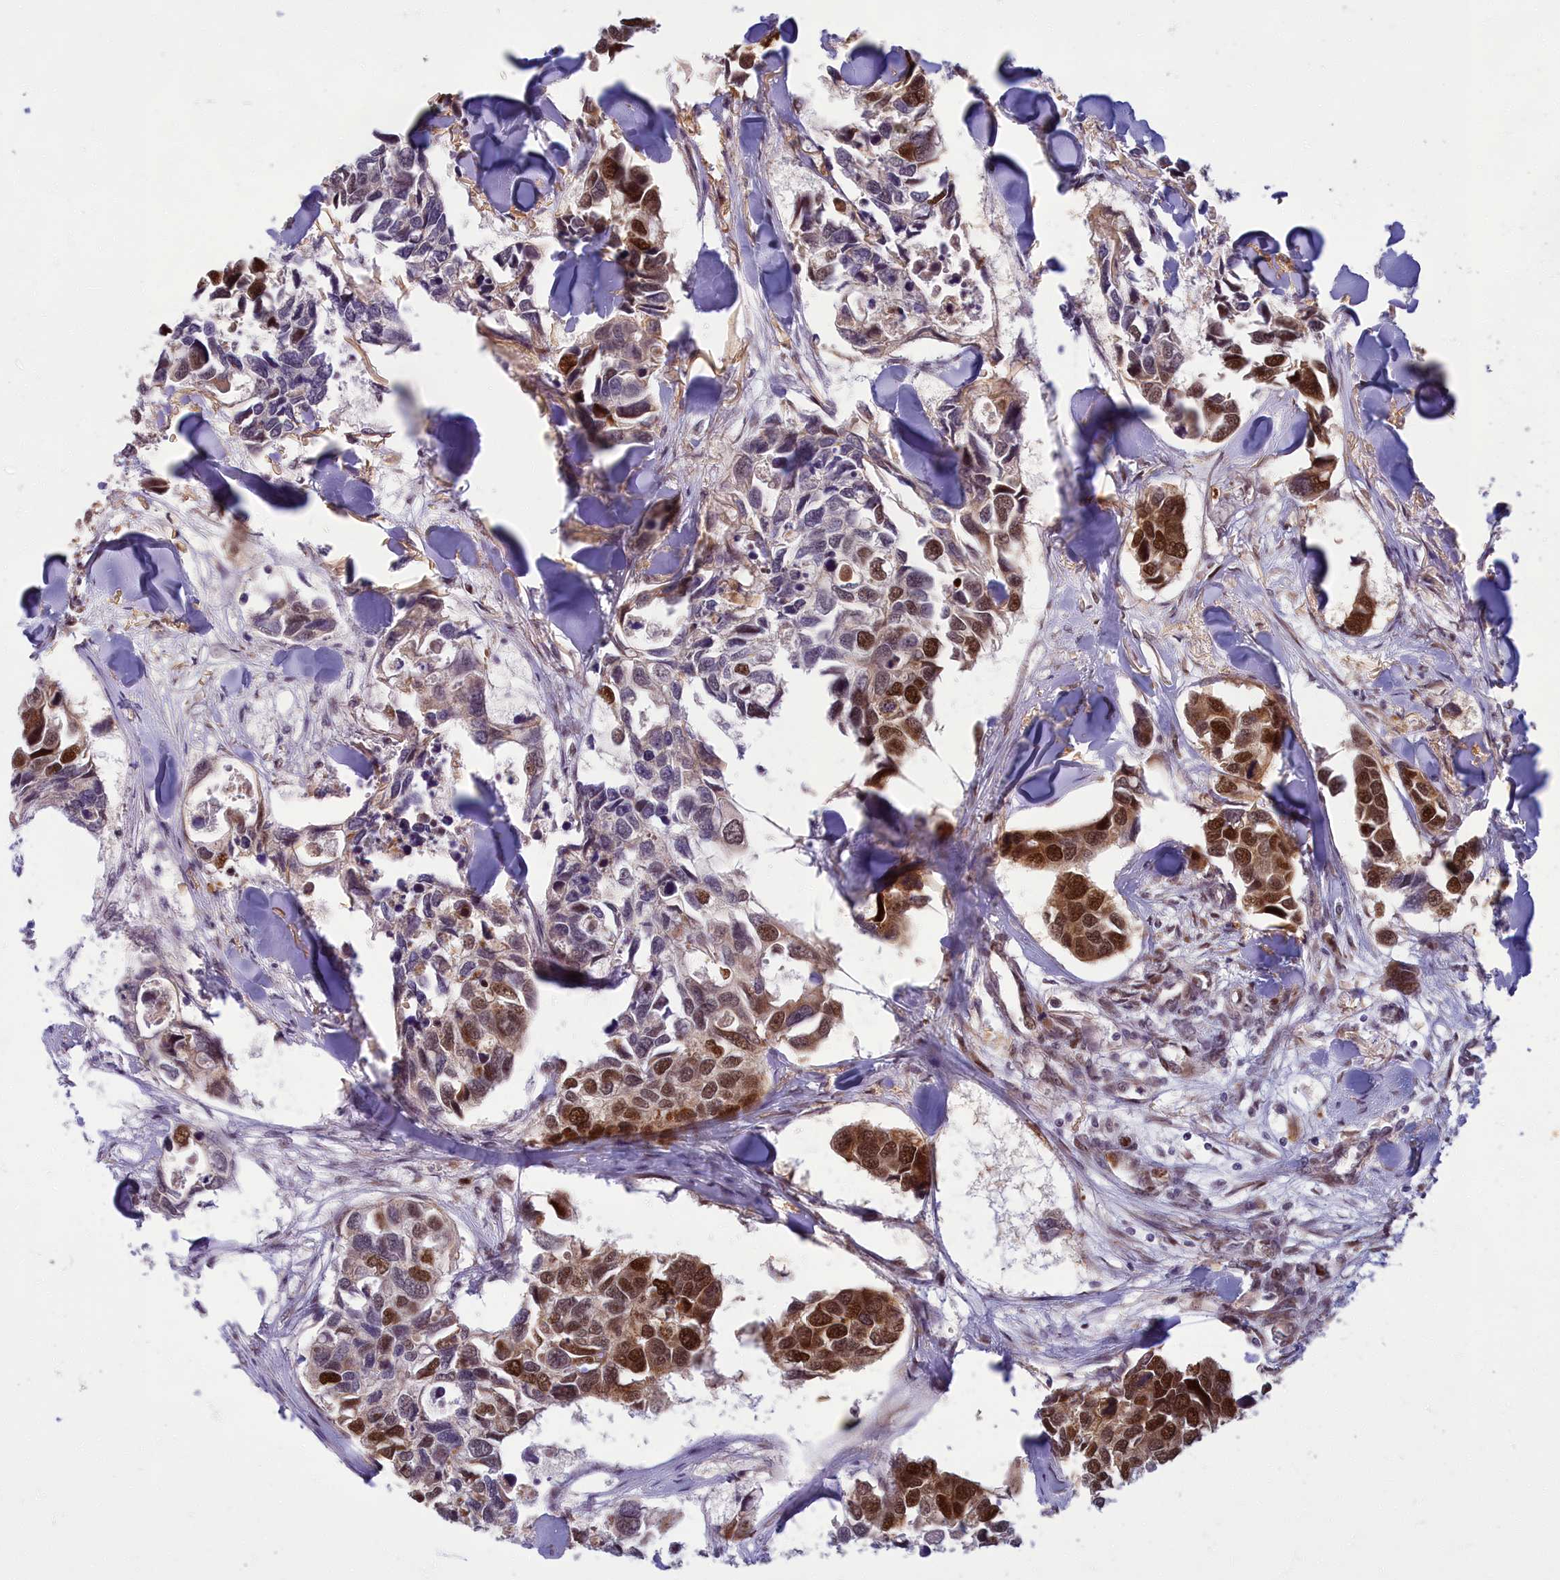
{"staining": {"intensity": "strong", "quantity": ">75%", "location": "cytoplasmic/membranous,nuclear"}, "tissue": "breast cancer", "cell_type": "Tumor cells", "image_type": "cancer", "snomed": [{"axis": "morphology", "description": "Duct carcinoma"}, {"axis": "topography", "description": "Breast"}], "caption": "The histopathology image exhibits staining of breast cancer (intraductal carcinoma), revealing strong cytoplasmic/membranous and nuclear protein staining (brown color) within tumor cells.", "gene": "EARS2", "patient": {"sex": "female", "age": 83}}